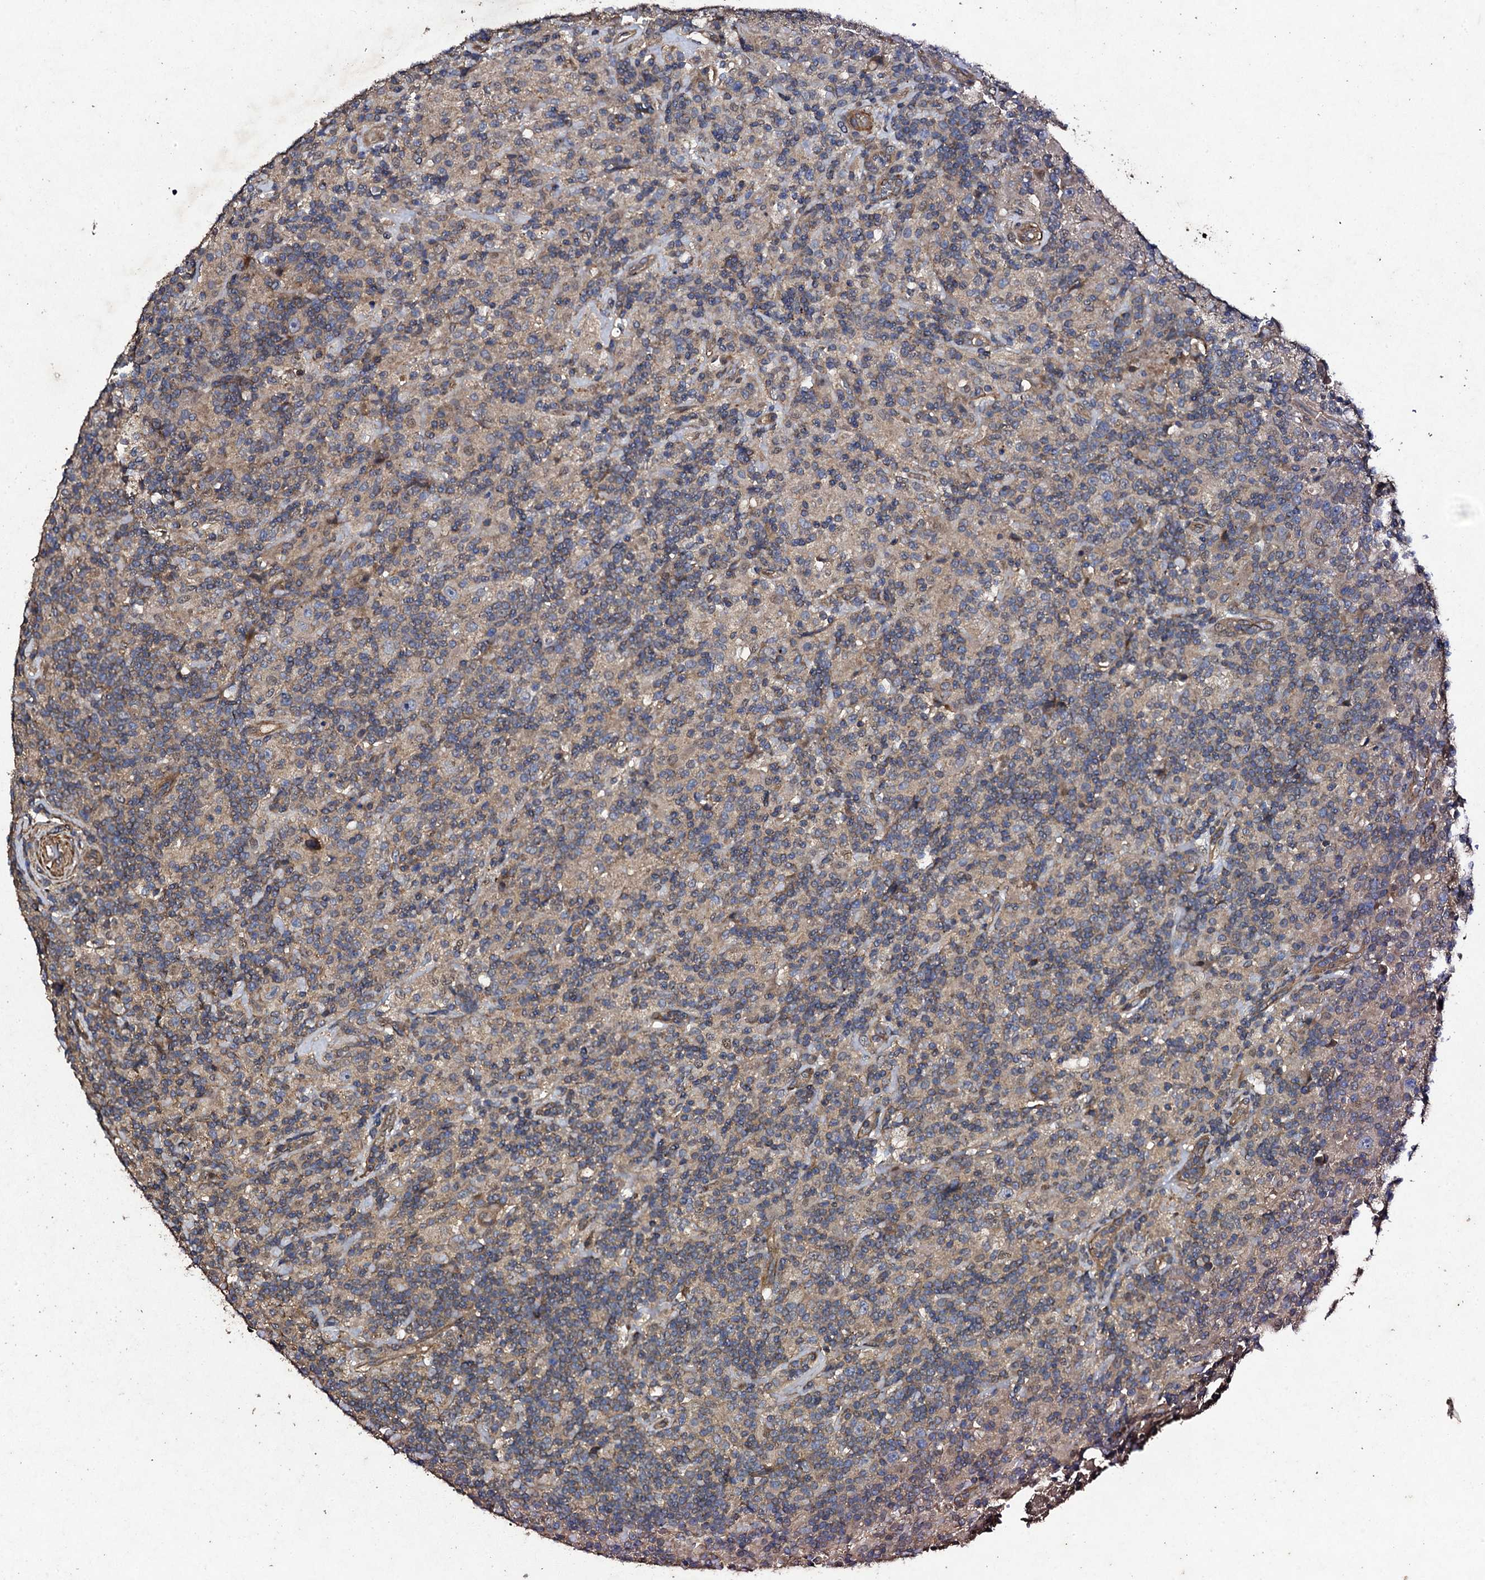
{"staining": {"intensity": "weak", "quantity": "<25%", "location": "cytoplasmic/membranous"}, "tissue": "lymphoma", "cell_type": "Tumor cells", "image_type": "cancer", "snomed": [{"axis": "morphology", "description": "Hodgkin's disease, NOS"}, {"axis": "topography", "description": "Lymph node"}], "caption": "Human lymphoma stained for a protein using IHC demonstrates no staining in tumor cells.", "gene": "MOCOS", "patient": {"sex": "male", "age": 70}}